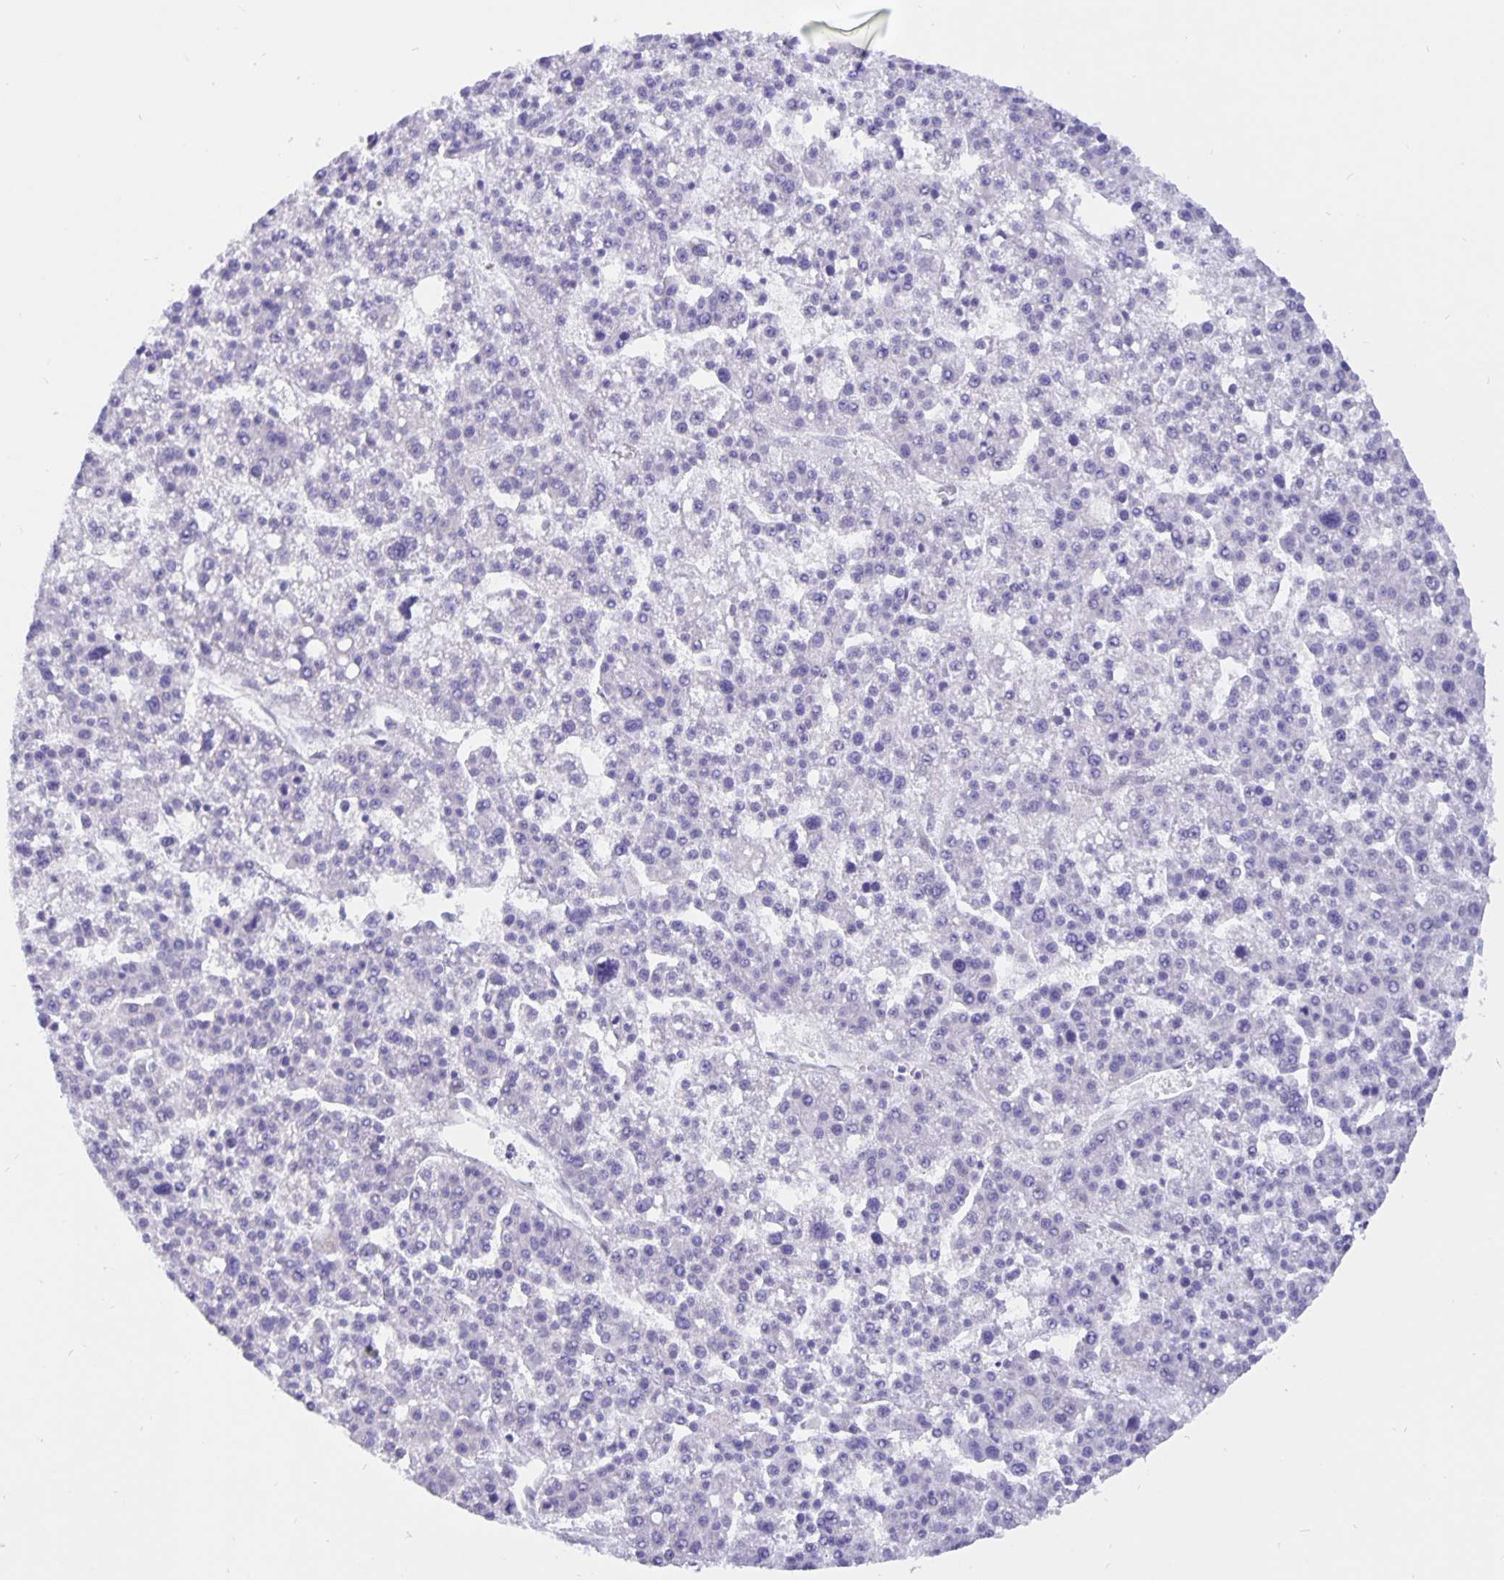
{"staining": {"intensity": "negative", "quantity": "none", "location": "none"}, "tissue": "liver cancer", "cell_type": "Tumor cells", "image_type": "cancer", "snomed": [{"axis": "morphology", "description": "Carcinoma, Hepatocellular, NOS"}, {"axis": "topography", "description": "Liver"}], "caption": "Liver hepatocellular carcinoma was stained to show a protein in brown. There is no significant positivity in tumor cells.", "gene": "ERMN", "patient": {"sex": "female", "age": 58}}